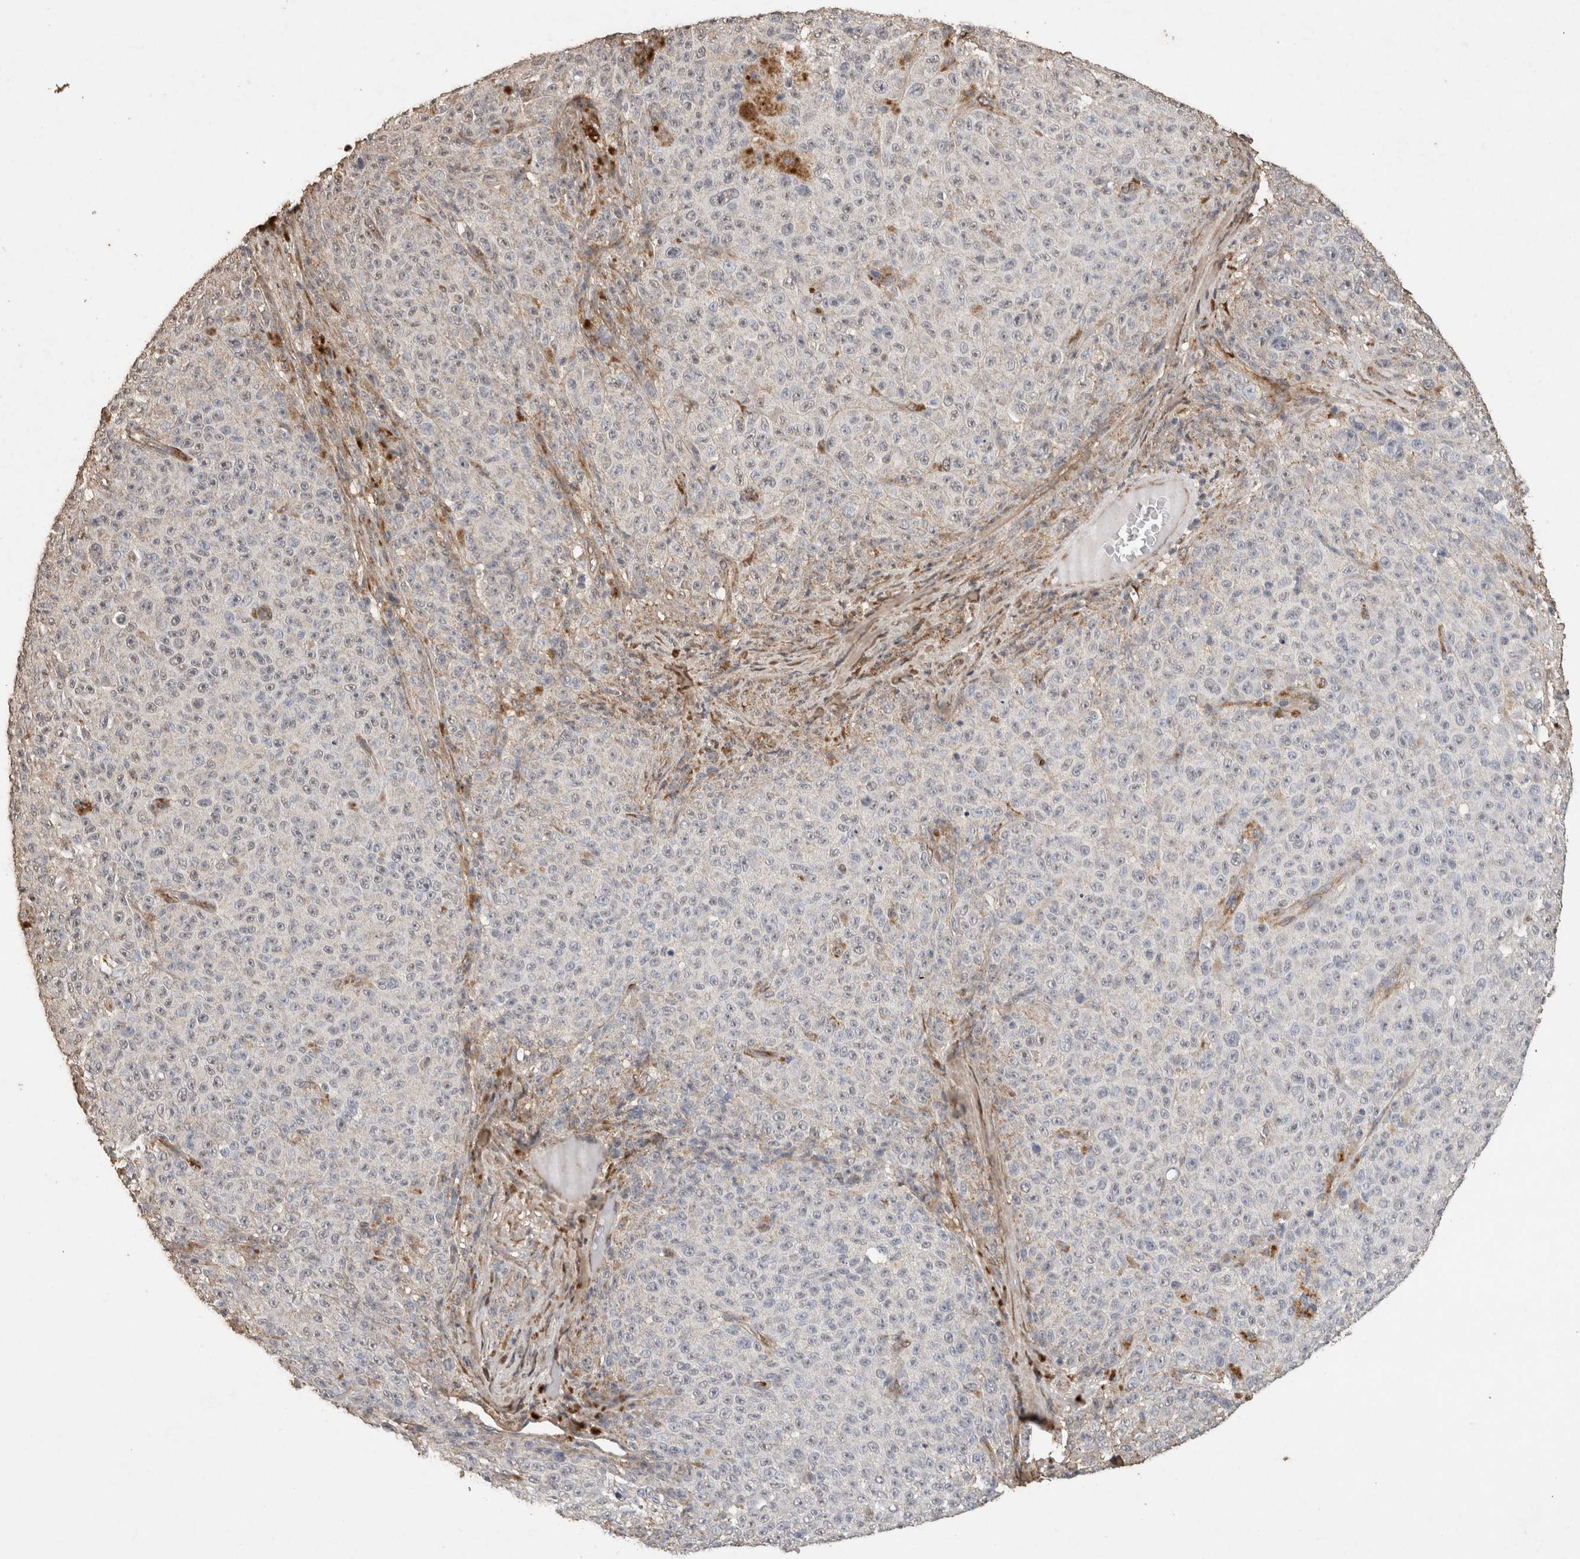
{"staining": {"intensity": "negative", "quantity": "none", "location": "none"}, "tissue": "melanoma", "cell_type": "Tumor cells", "image_type": "cancer", "snomed": [{"axis": "morphology", "description": "Malignant melanoma, NOS"}, {"axis": "topography", "description": "Skin"}], "caption": "Immunohistochemistry image of malignant melanoma stained for a protein (brown), which exhibits no expression in tumor cells.", "gene": "C1QTNF5", "patient": {"sex": "female", "age": 82}}